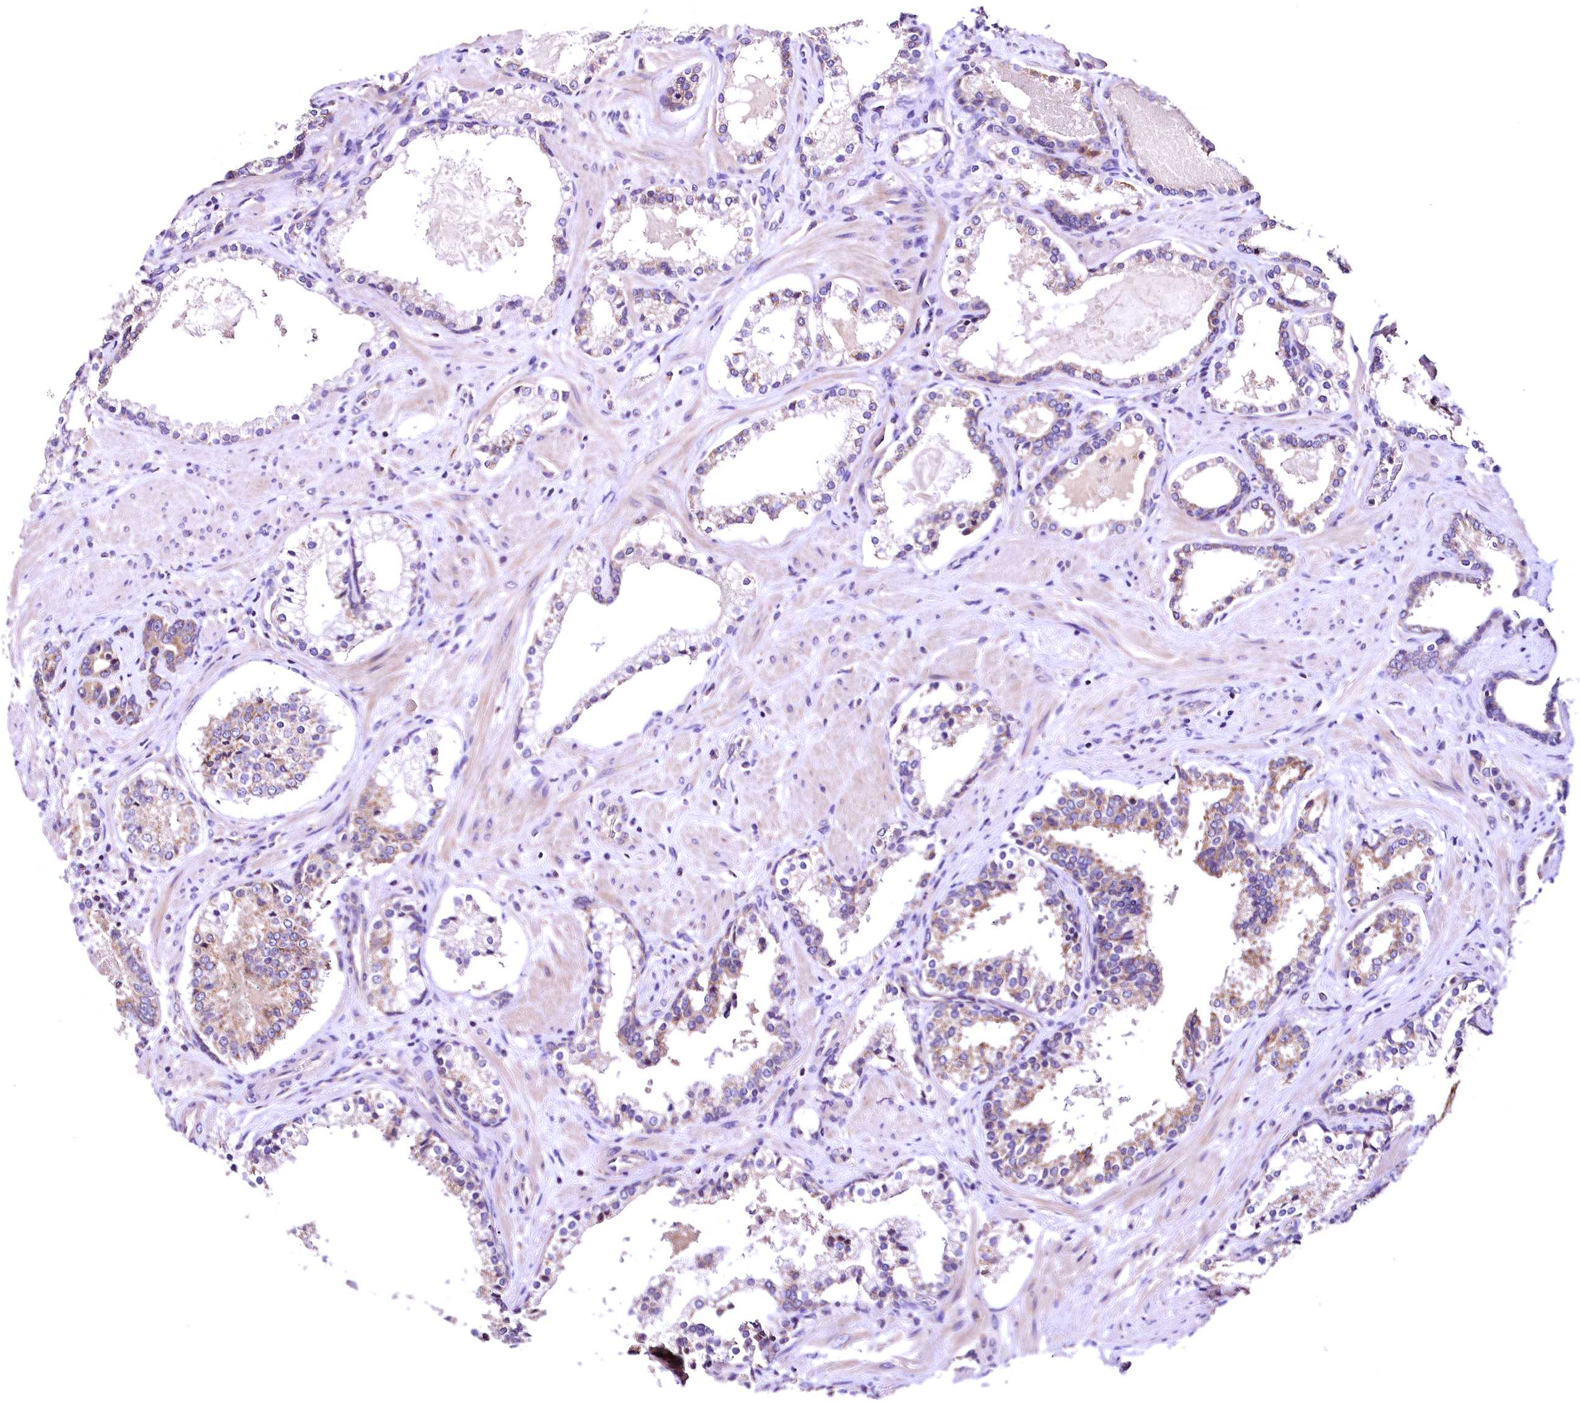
{"staining": {"intensity": "moderate", "quantity": "25%-75%", "location": "cytoplasmic/membranous"}, "tissue": "prostate cancer", "cell_type": "Tumor cells", "image_type": "cancer", "snomed": [{"axis": "morphology", "description": "Adenocarcinoma, High grade"}, {"axis": "topography", "description": "Prostate"}], "caption": "Immunohistochemical staining of human high-grade adenocarcinoma (prostate) reveals moderate cytoplasmic/membranous protein expression in approximately 25%-75% of tumor cells.", "gene": "MRPL57", "patient": {"sex": "male", "age": 58}}